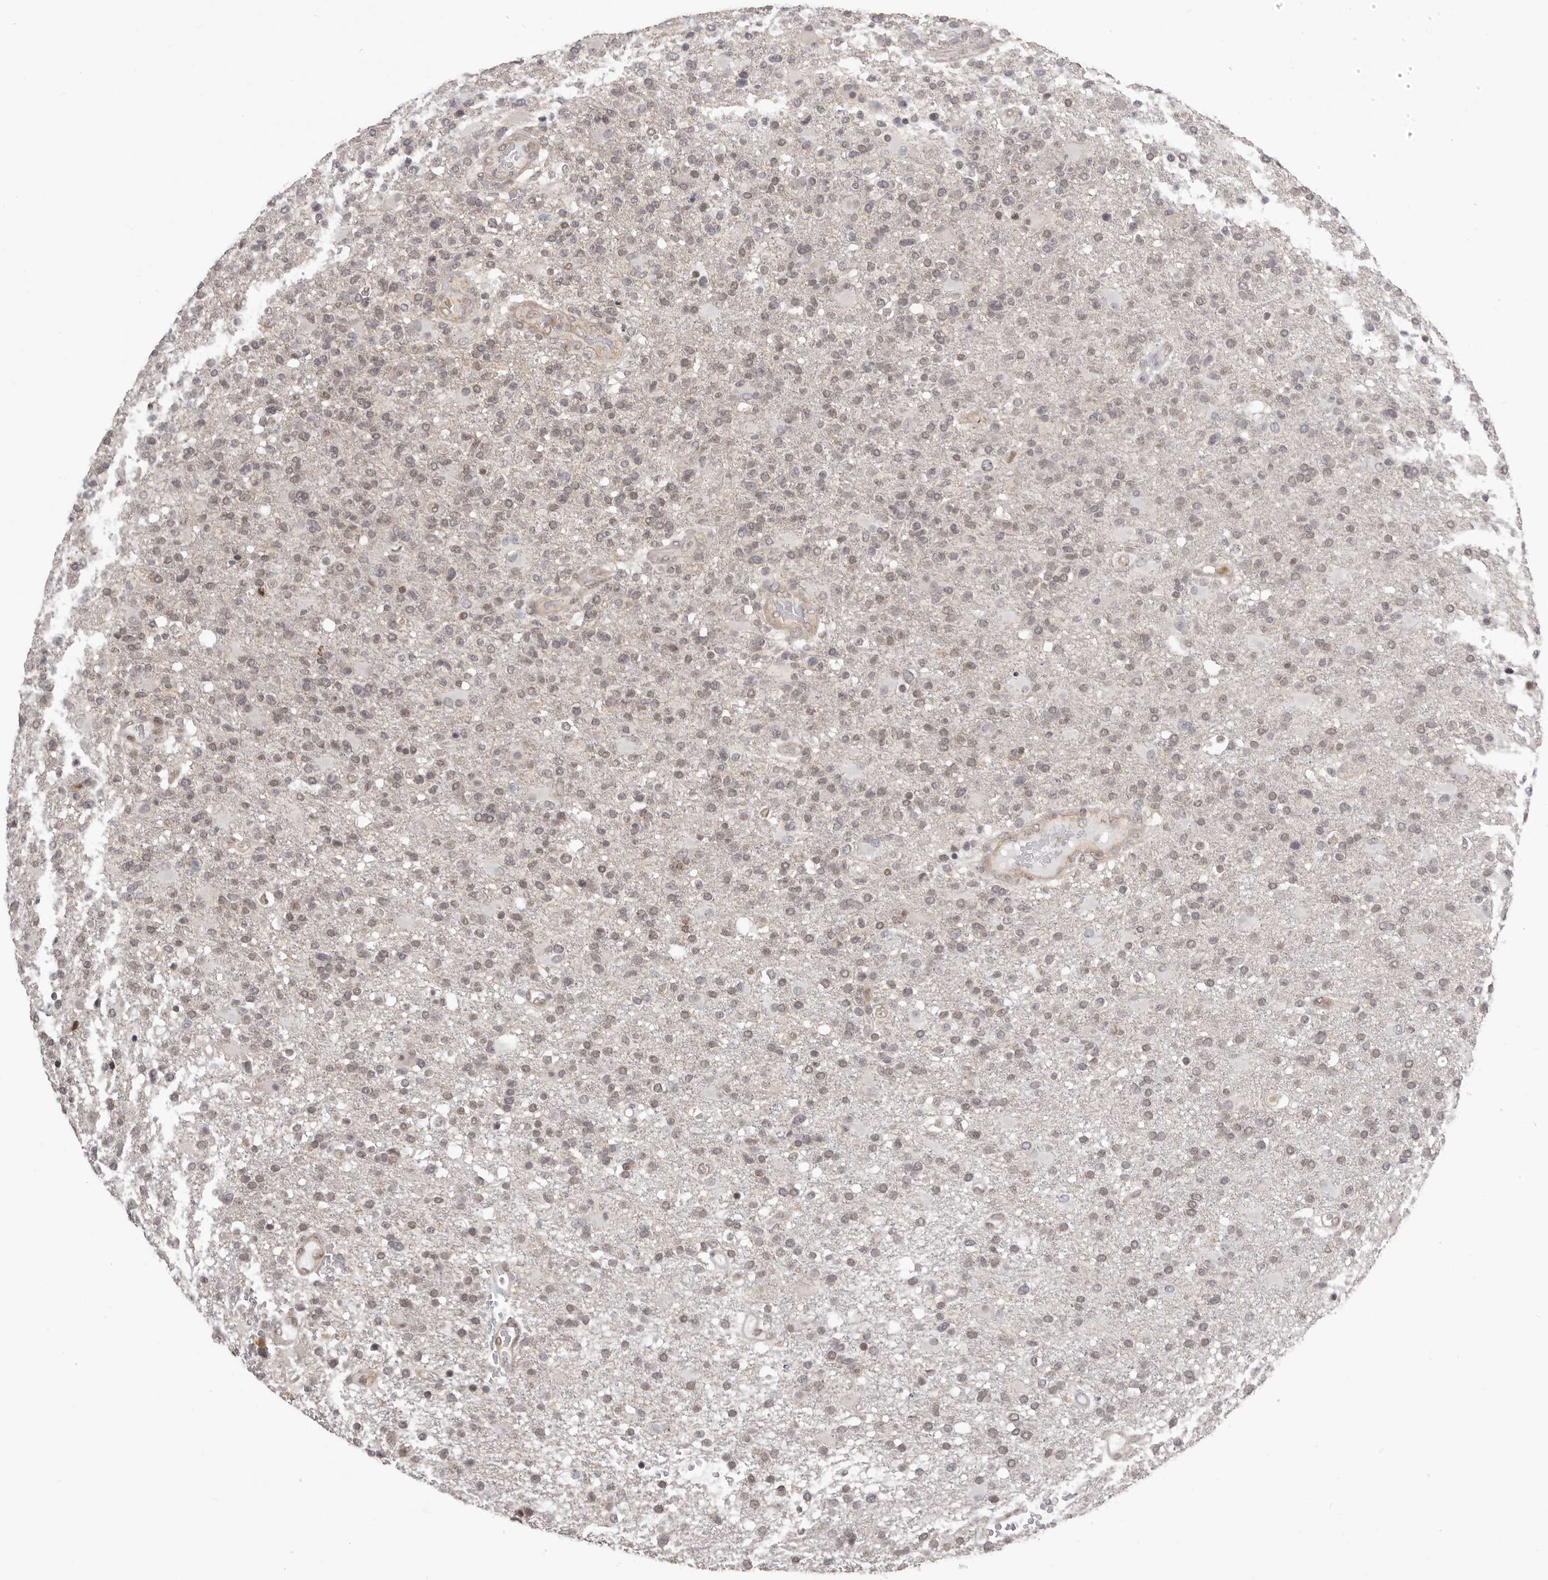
{"staining": {"intensity": "weak", "quantity": "25%-75%", "location": "nuclear"}, "tissue": "glioma", "cell_type": "Tumor cells", "image_type": "cancer", "snomed": [{"axis": "morphology", "description": "Glioma, malignant, High grade"}, {"axis": "topography", "description": "Brain"}], "caption": "Immunohistochemistry (DAB) staining of malignant glioma (high-grade) reveals weak nuclear protein positivity in approximately 25%-75% of tumor cells.", "gene": "RNF2", "patient": {"sex": "male", "age": 72}}